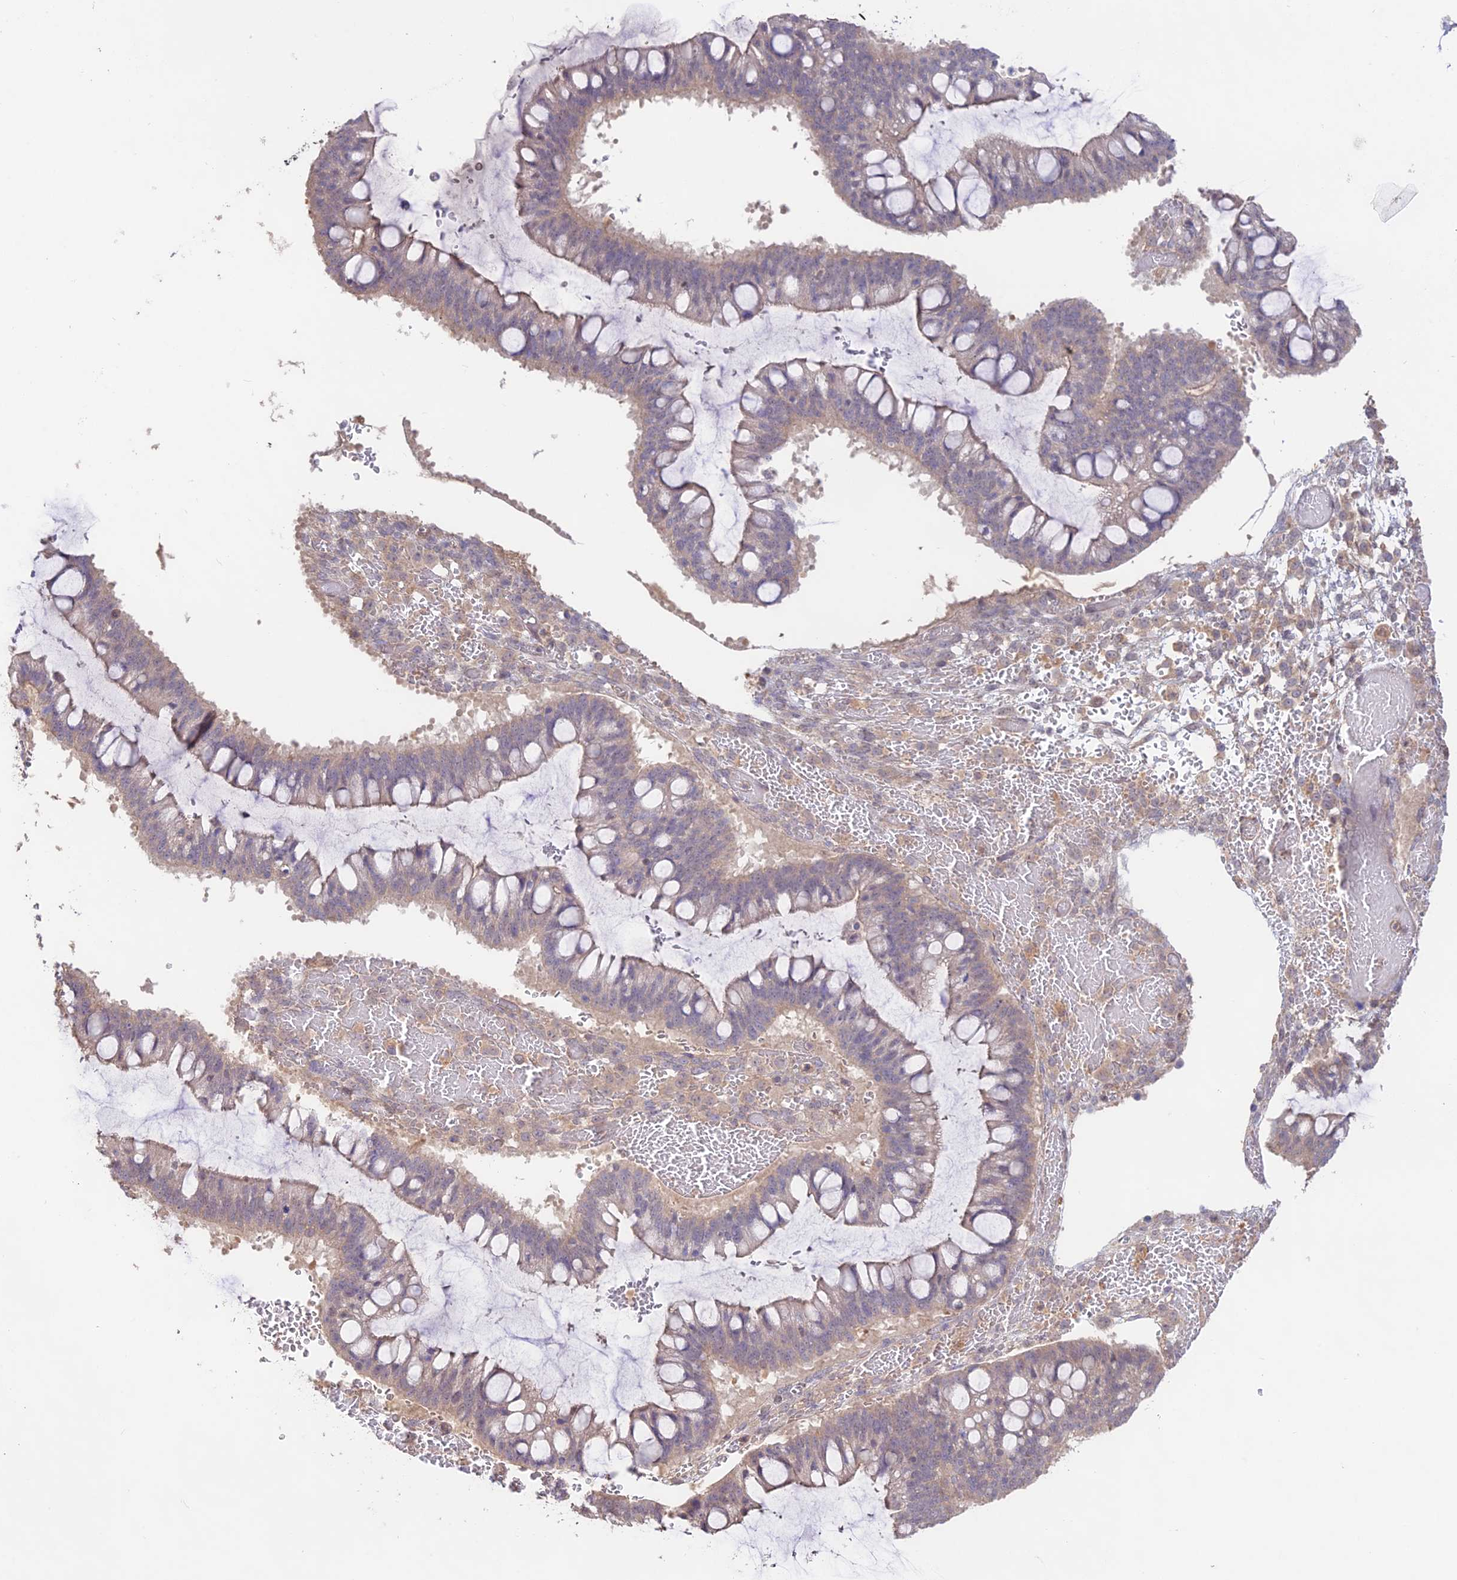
{"staining": {"intensity": "weak", "quantity": ">75%", "location": "cytoplasmic/membranous"}, "tissue": "ovarian cancer", "cell_type": "Tumor cells", "image_type": "cancer", "snomed": [{"axis": "morphology", "description": "Cystadenocarcinoma, mucinous, NOS"}, {"axis": "topography", "description": "Ovary"}], "caption": "This histopathology image reveals IHC staining of human ovarian cancer (mucinous cystadenocarcinoma), with low weak cytoplasmic/membranous positivity in about >75% of tumor cells.", "gene": "CLCF1", "patient": {"sex": "female", "age": 73}}